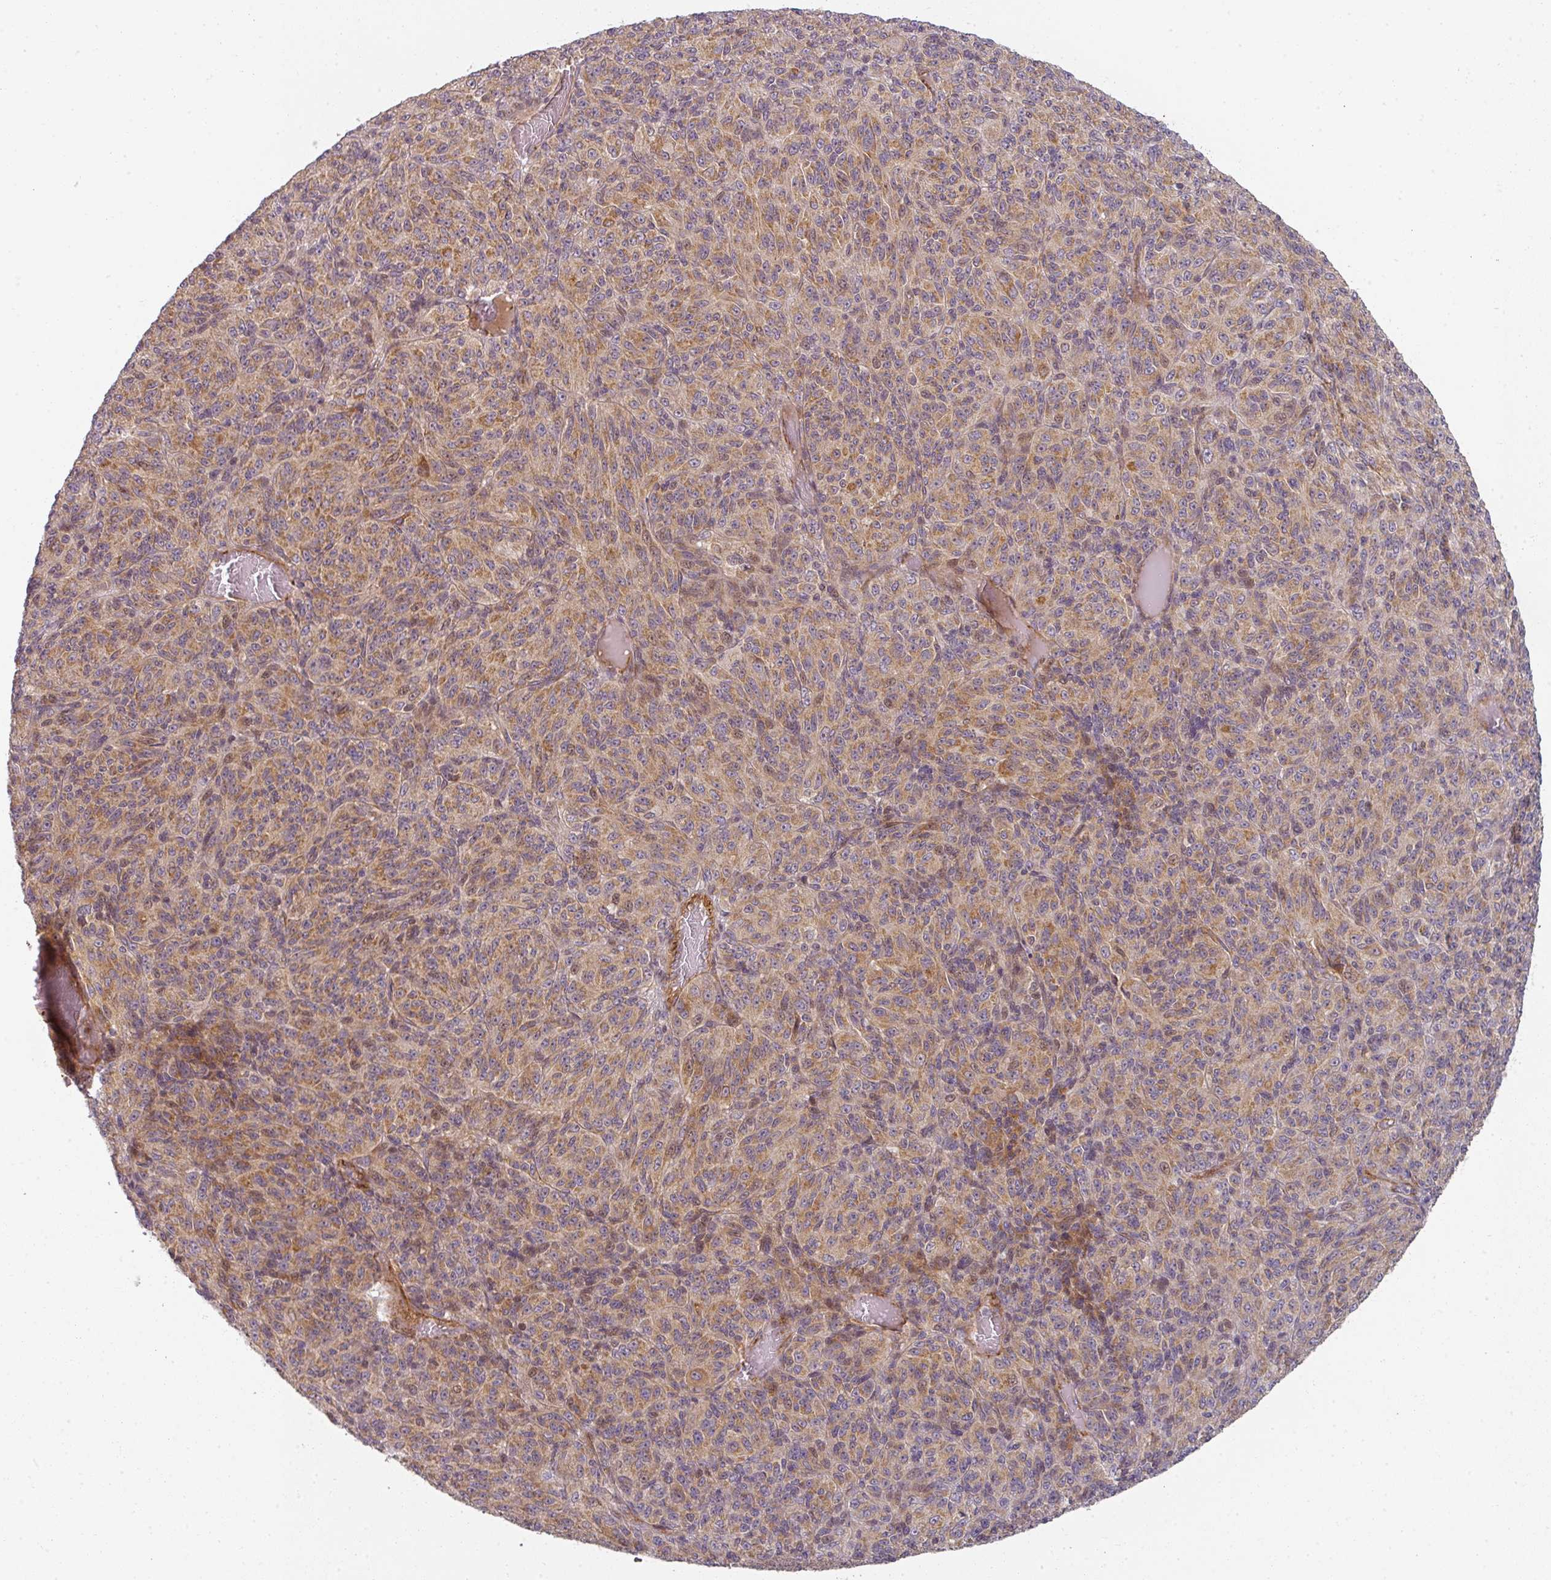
{"staining": {"intensity": "moderate", "quantity": "25%-75%", "location": "cytoplasmic/membranous"}, "tissue": "melanoma", "cell_type": "Tumor cells", "image_type": "cancer", "snomed": [{"axis": "morphology", "description": "Malignant melanoma, Metastatic site"}, {"axis": "topography", "description": "Brain"}], "caption": "A photomicrograph of human malignant melanoma (metastatic site) stained for a protein displays moderate cytoplasmic/membranous brown staining in tumor cells. (DAB (3,3'-diaminobenzidine) = brown stain, brightfield microscopy at high magnification).", "gene": "CNOT1", "patient": {"sex": "female", "age": 56}}